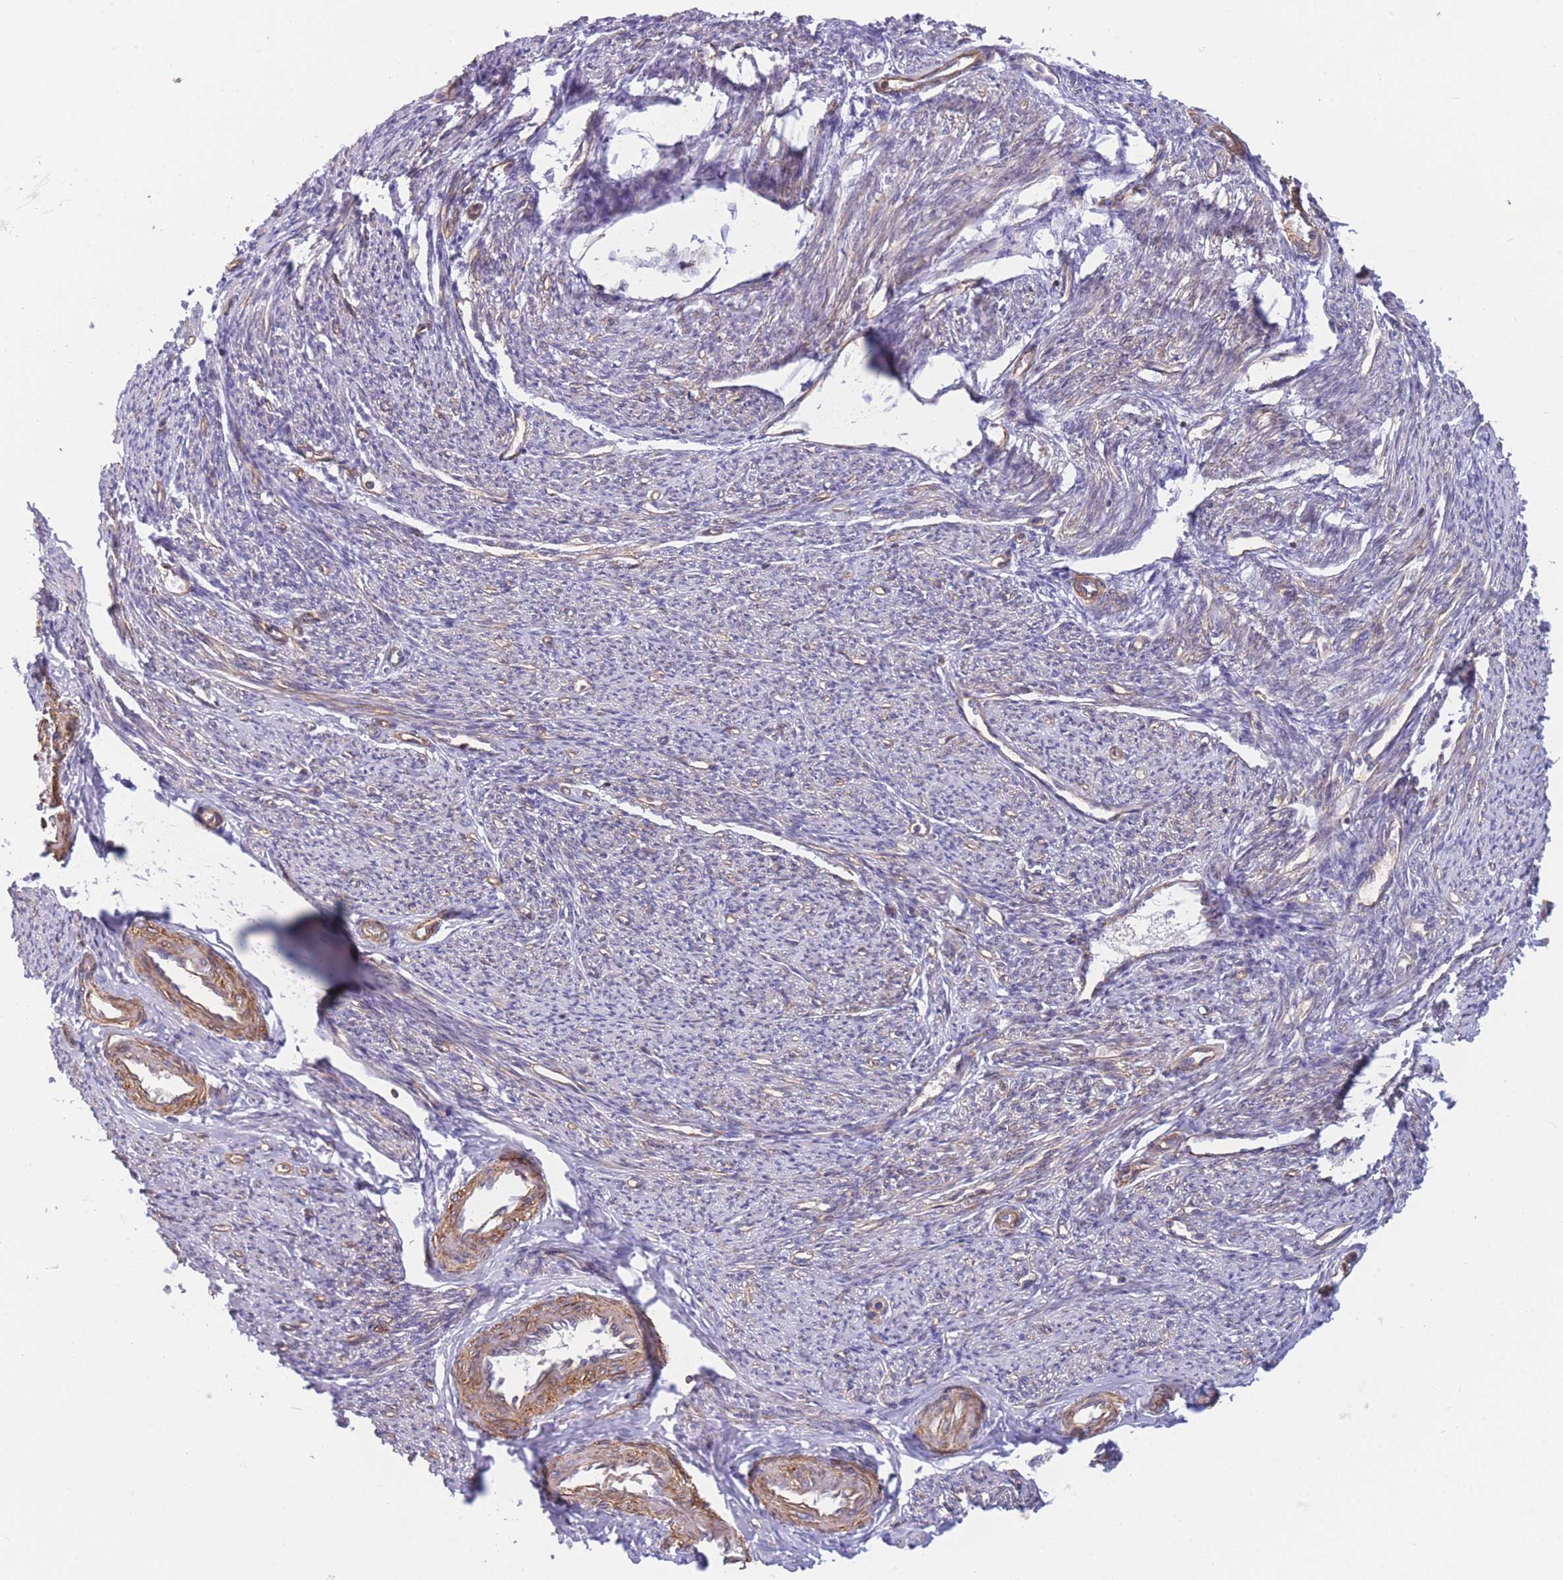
{"staining": {"intensity": "moderate", "quantity": "25%-75%", "location": "cytoplasmic/membranous"}, "tissue": "smooth muscle", "cell_type": "Smooth muscle cells", "image_type": "normal", "snomed": [{"axis": "morphology", "description": "Normal tissue, NOS"}, {"axis": "topography", "description": "Smooth muscle"}, {"axis": "topography", "description": "Uterus"}], "caption": "Smooth muscle stained with a brown dye shows moderate cytoplasmic/membranous positive expression in about 25%-75% of smooth muscle cells.", "gene": "CDC25B", "patient": {"sex": "female", "age": 59}}